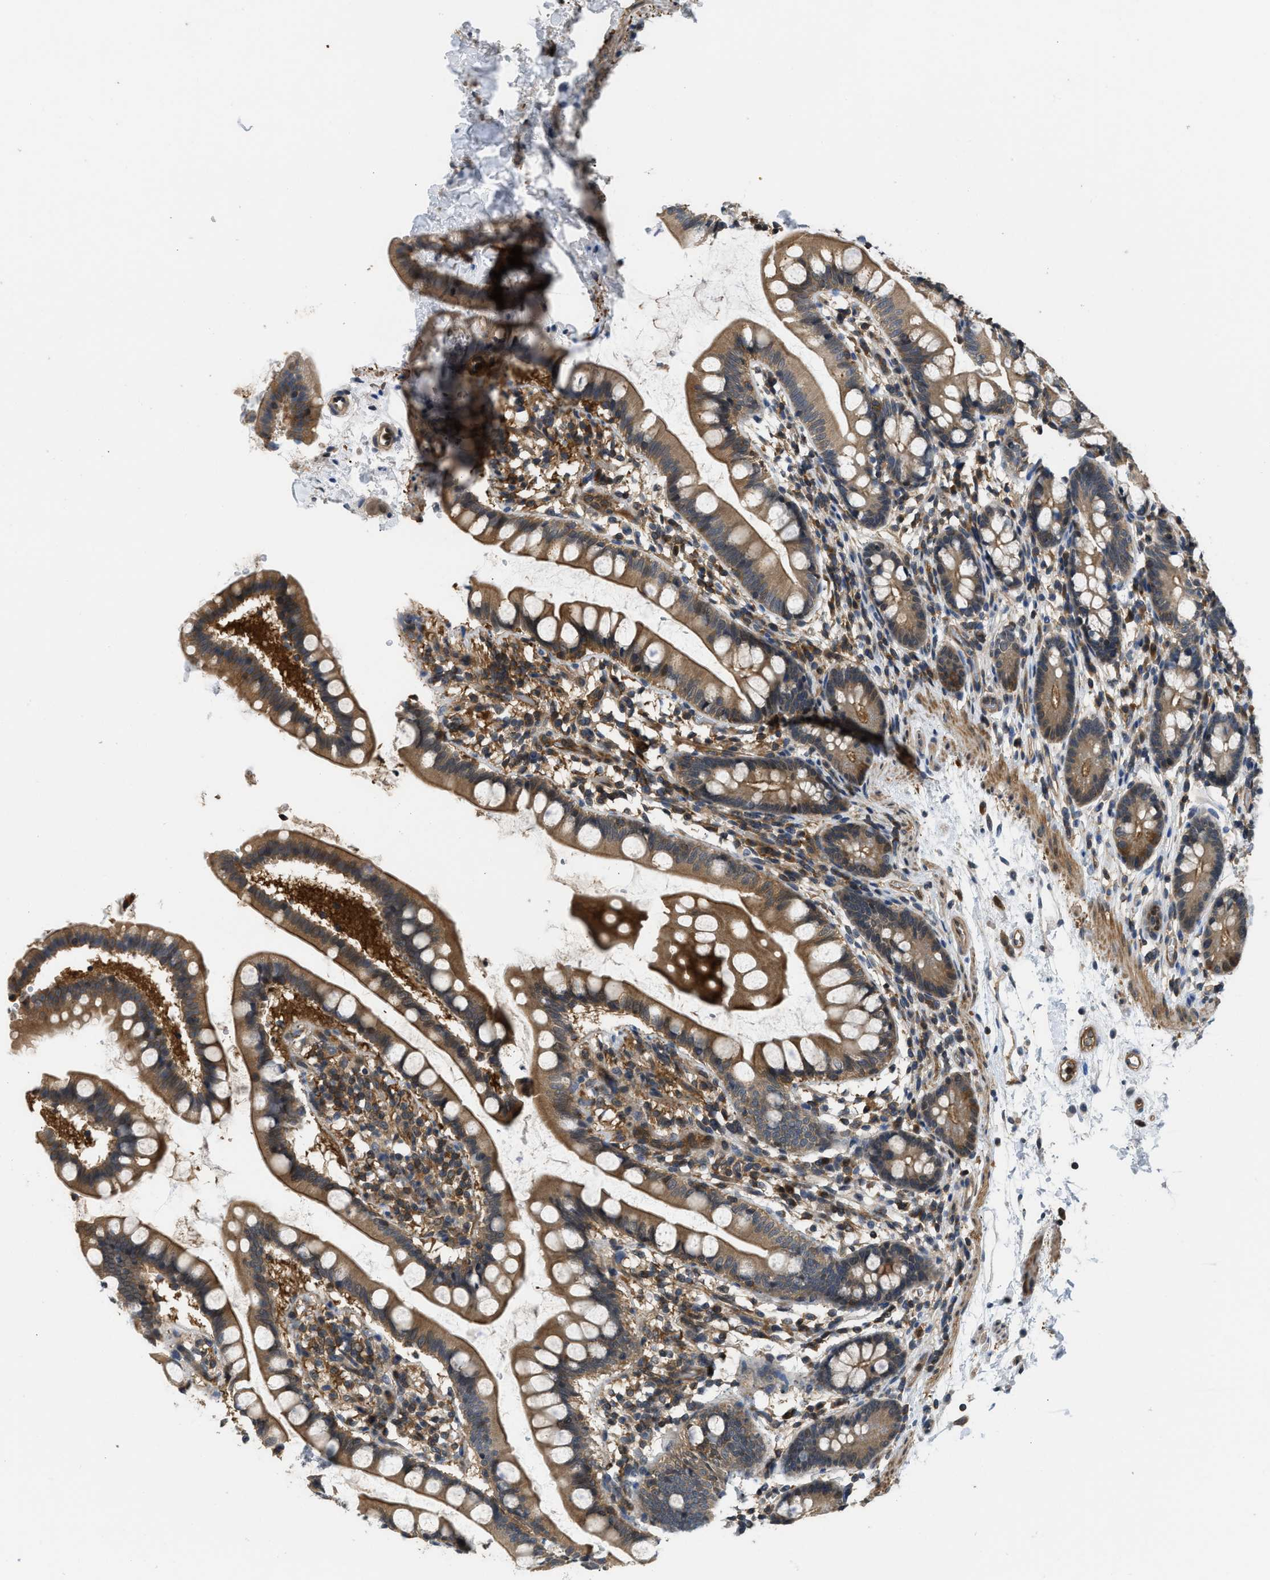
{"staining": {"intensity": "moderate", "quantity": ">75%", "location": "cytoplasmic/membranous"}, "tissue": "small intestine", "cell_type": "Glandular cells", "image_type": "normal", "snomed": [{"axis": "morphology", "description": "Normal tissue, NOS"}, {"axis": "topography", "description": "Small intestine"}], "caption": "Immunohistochemical staining of normal small intestine shows medium levels of moderate cytoplasmic/membranous staining in approximately >75% of glandular cells. The staining is performed using DAB (3,3'-diaminobenzidine) brown chromogen to label protein expression. The nuclei are counter-stained blue using hematoxylin.", "gene": "TES", "patient": {"sex": "female", "age": 84}}